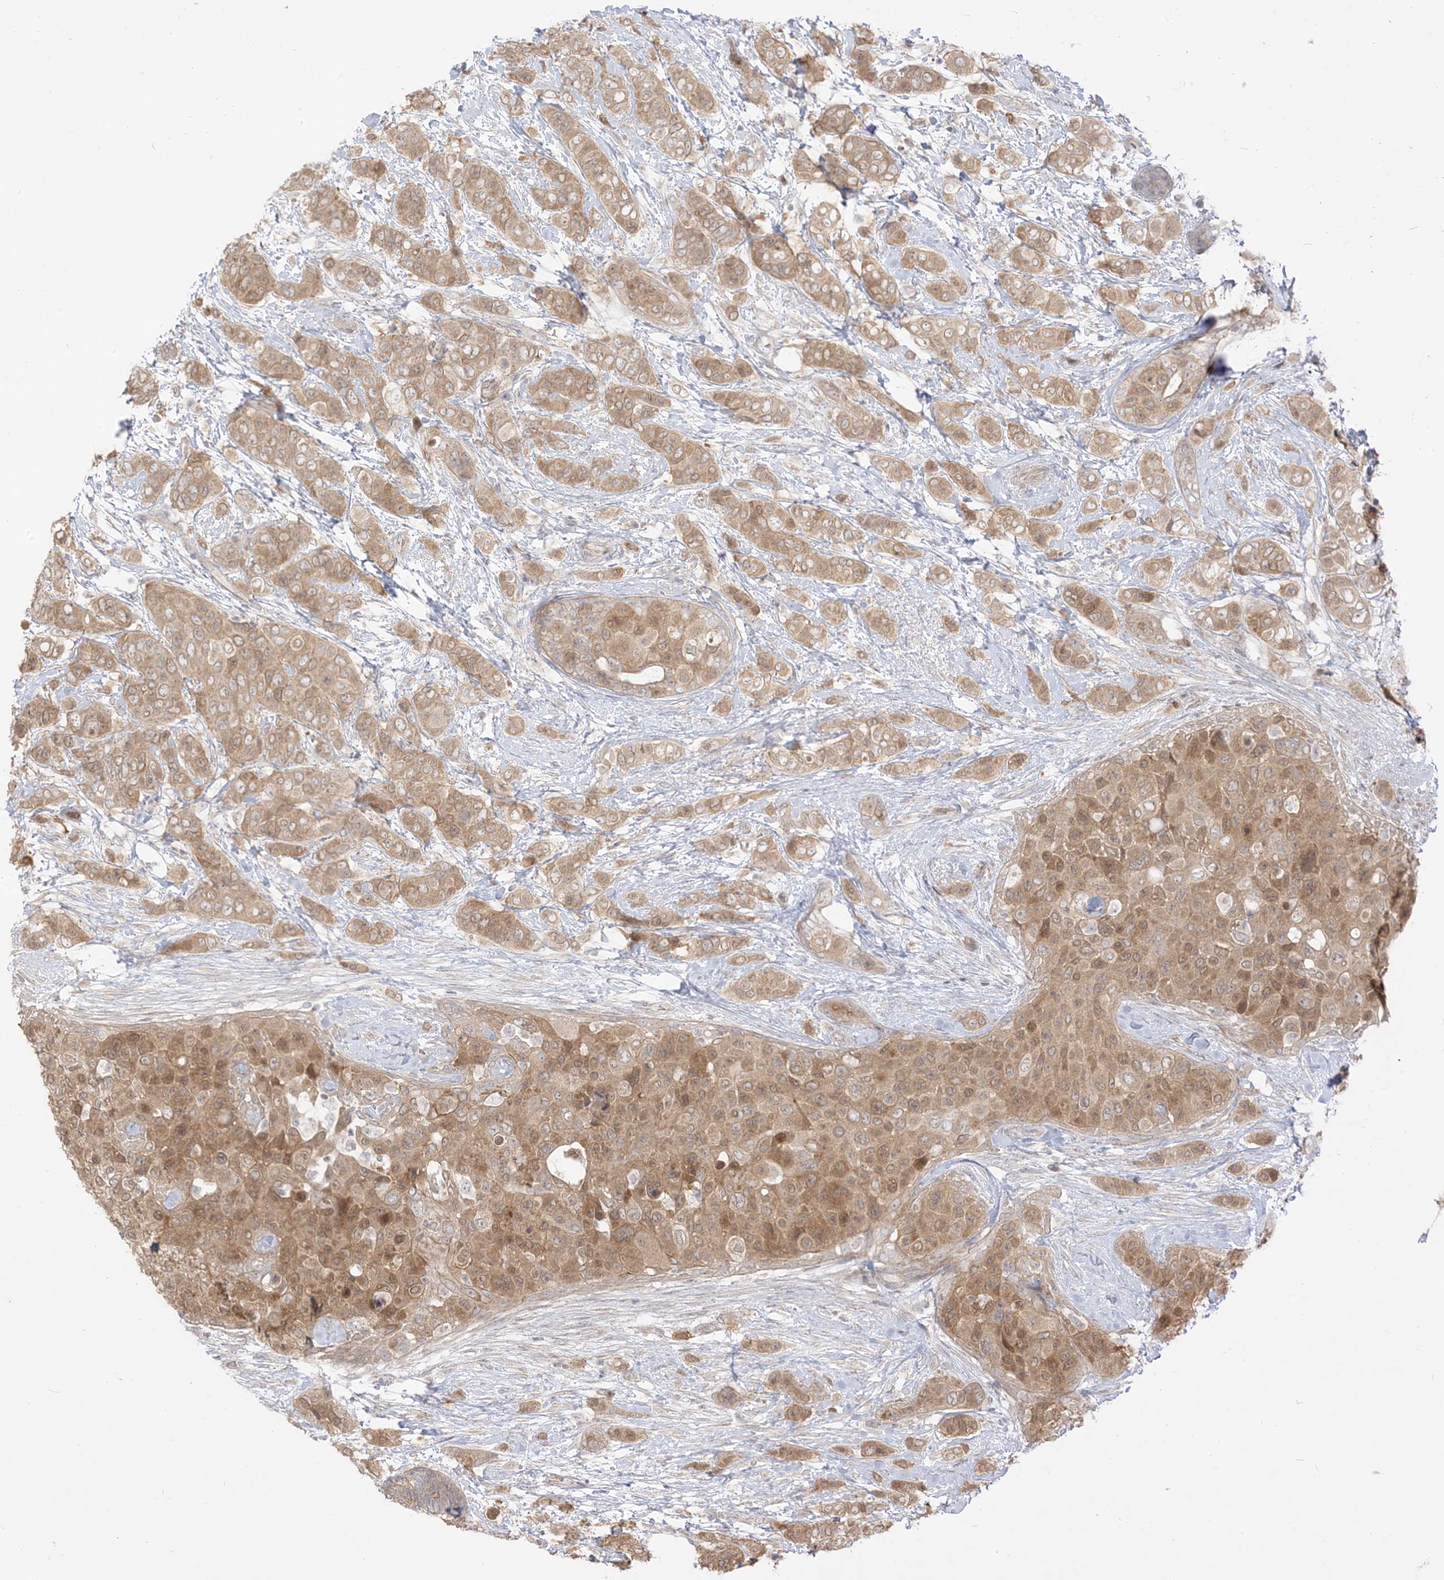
{"staining": {"intensity": "moderate", "quantity": ">75%", "location": "cytoplasmic/membranous,nuclear"}, "tissue": "breast cancer", "cell_type": "Tumor cells", "image_type": "cancer", "snomed": [{"axis": "morphology", "description": "Lobular carcinoma"}, {"axis": "topography", "description": "Breast"}], "caption": "Immunohistochemical staining of breast cancer (lobular carcinoma) demonstrates medium levels of moderate cytoplasmic/membranous and nuclear expression in approximately >75% of tumor cells.", "gene": "TBCC", "patient": {"sex": "female", "age": 51}}